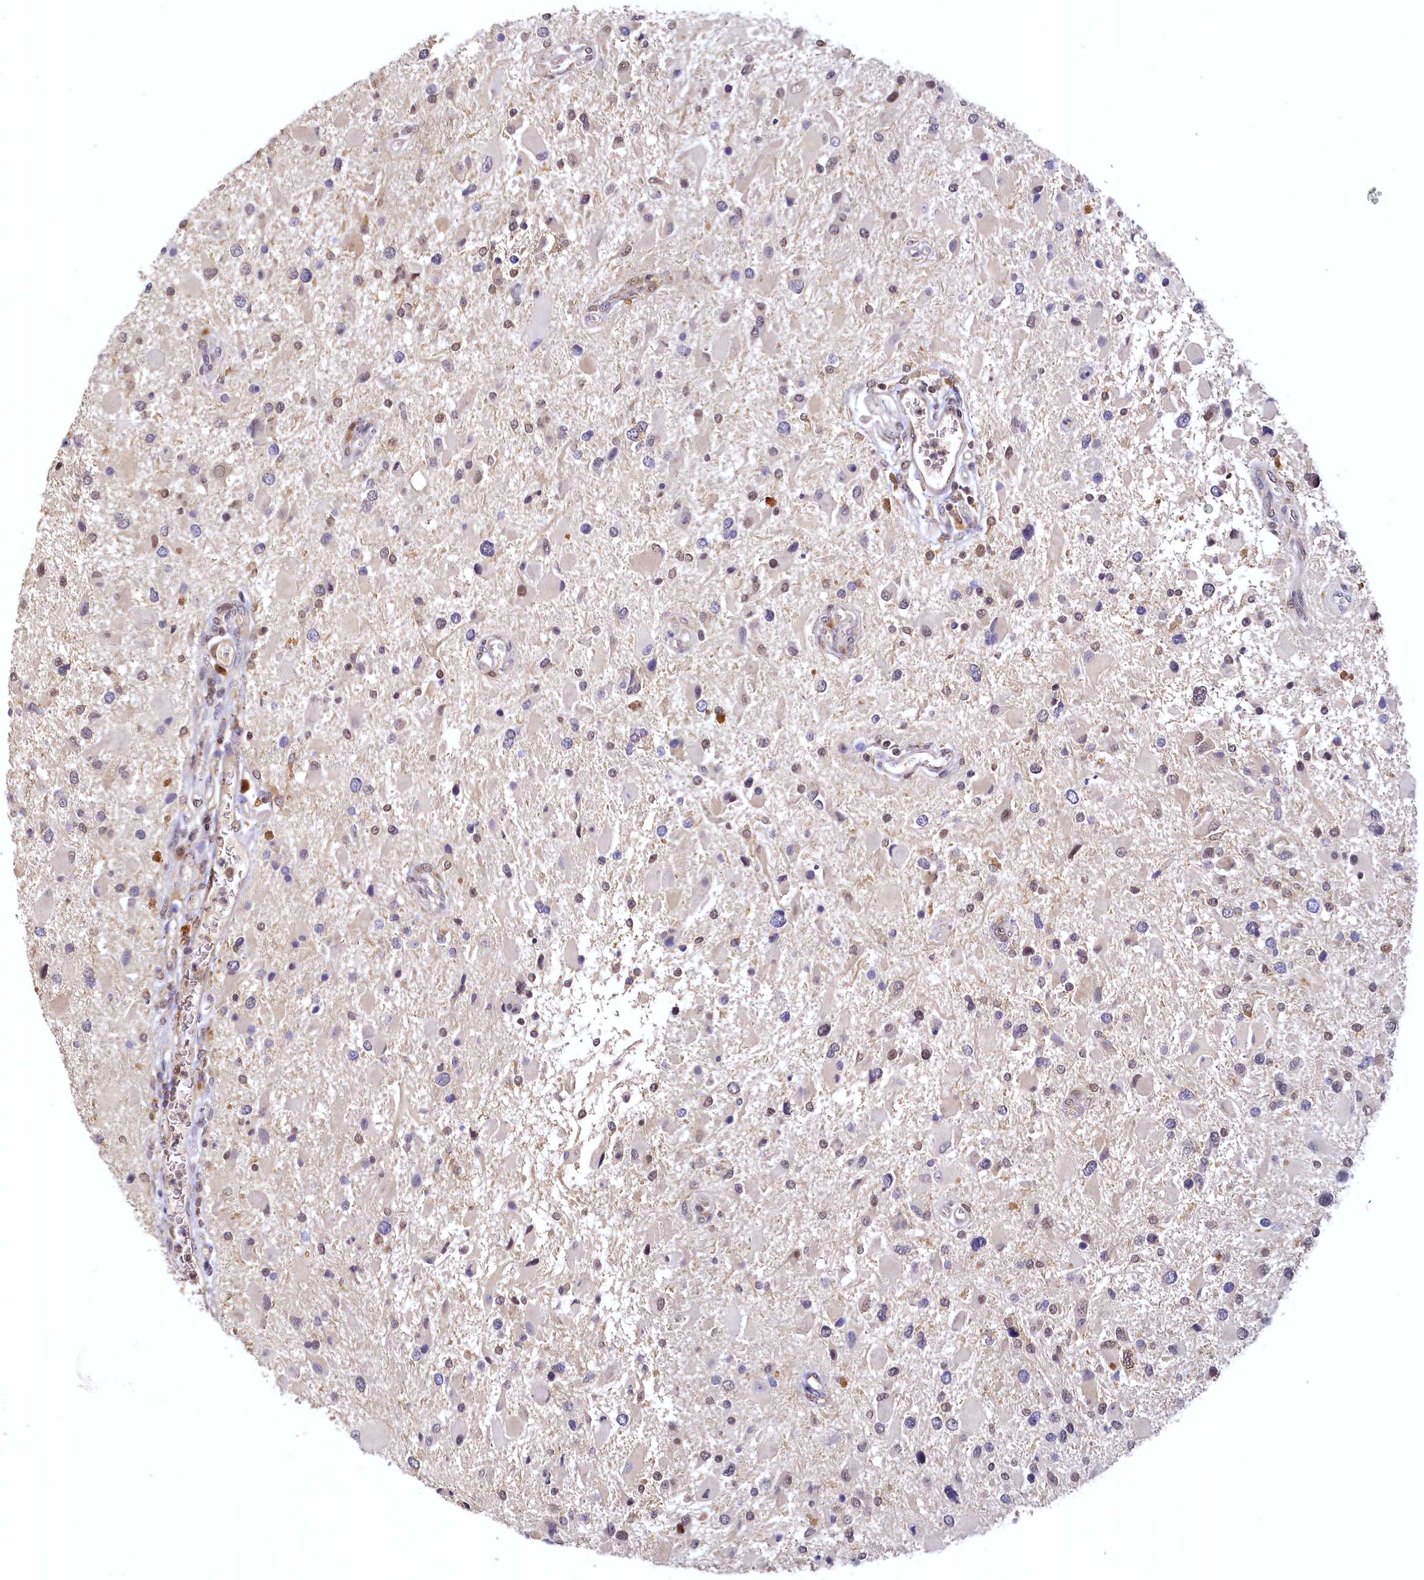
{"staining": {"intensity": "moderate", "quantity": "25%-75%", "location": "nuclear"}, "tissue": "glioma", "cell_type": "Tumor cells", "image_type": "cancer", "snomed": [{"axis": "morphology", "description": "Glioma, malignant, High grade"}, {"axis": "topography", "description": "Brain"}], "caption": "DAB immunohistochemical staining of human high-grade glioma (malignant) reveals moderate nuclear protein staining in about 25%-75% of tumor cells.", "gene": "PAAF1", "patient": {"sex": "male", "age": 53}}